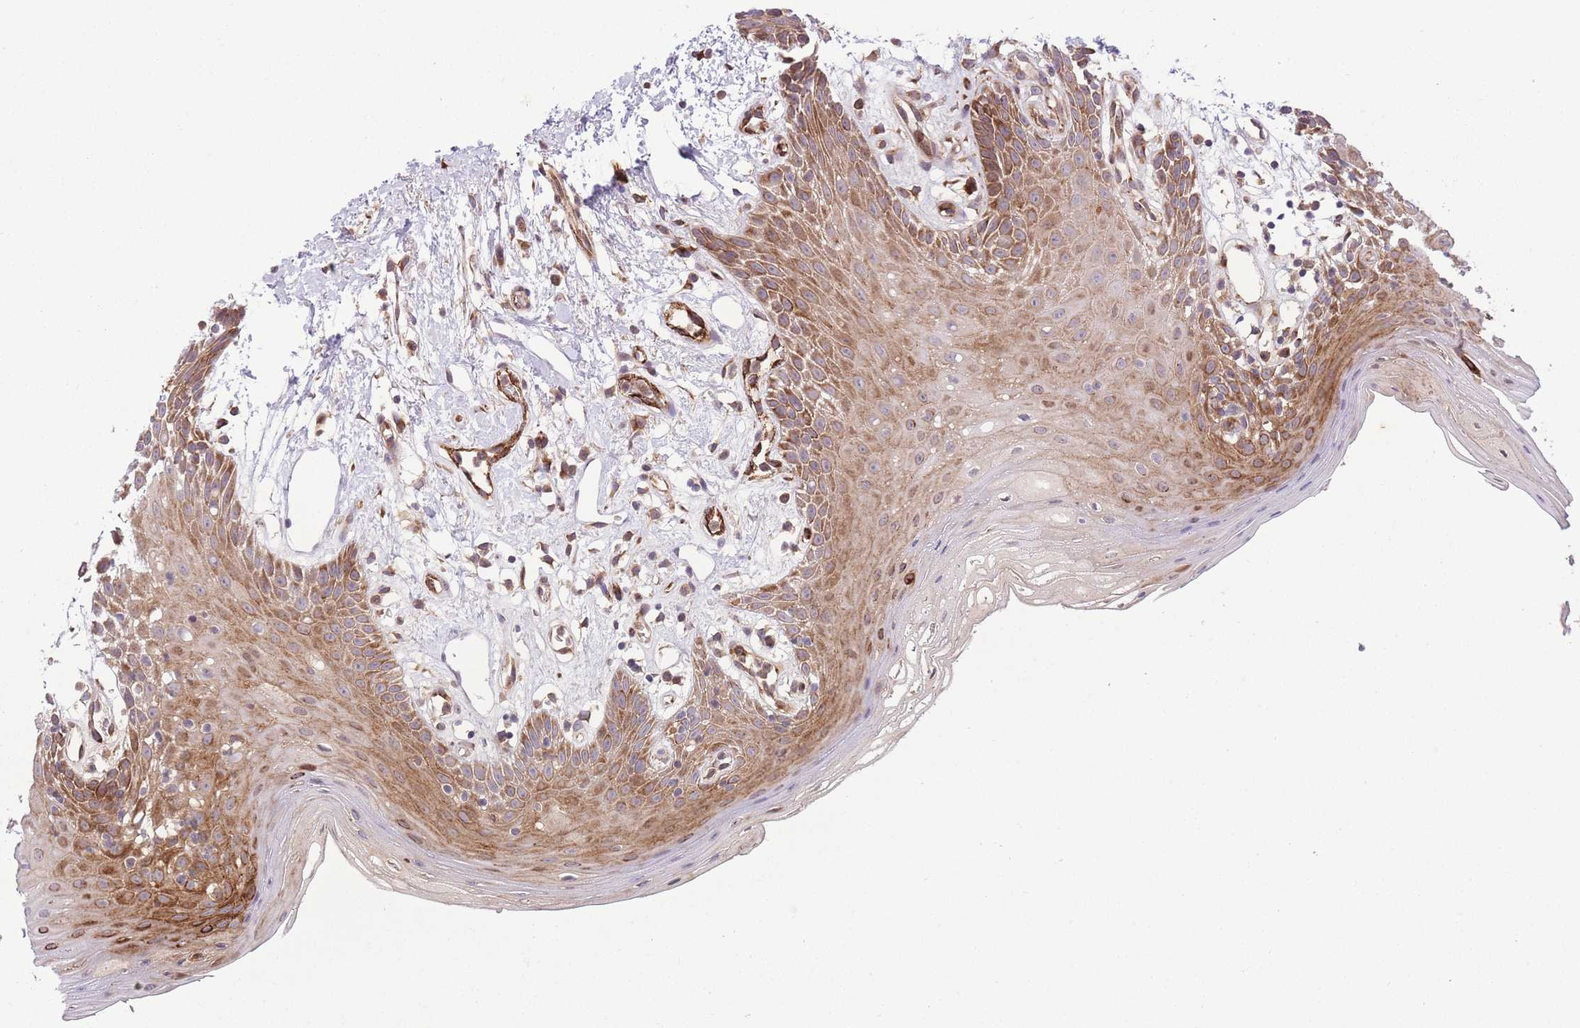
{"staining": {"intensity": "strong", "quantity": "25%-75%", "location": "cytoplasmic/membranous"}, "tissue": "oral mucosa", "cell_type": "Squamous epithelial cells", "image_type": "normal", "snomed": [{"axis": "morphology", "description": "Normal tissue, NOS"}, {"axis": "topography", "description": "Oral tissue"}, {"axis": "topography", "description": "Tounge, NOS"}], "caption": "Brown immunohistochemical staining in unremarkable human oral mucosa displays strong cytoplasmic/membranous expression in approximately 25%-75% of squamous epithelial cells. The staining is performed using DAB (3,3'-diaminobenzidine) brown chromogen to label protein expression. The nuclei are counter-stained blue using hematoxylin.", "gene": "CISH", "patient": {"sex": "female", "age": 59}}